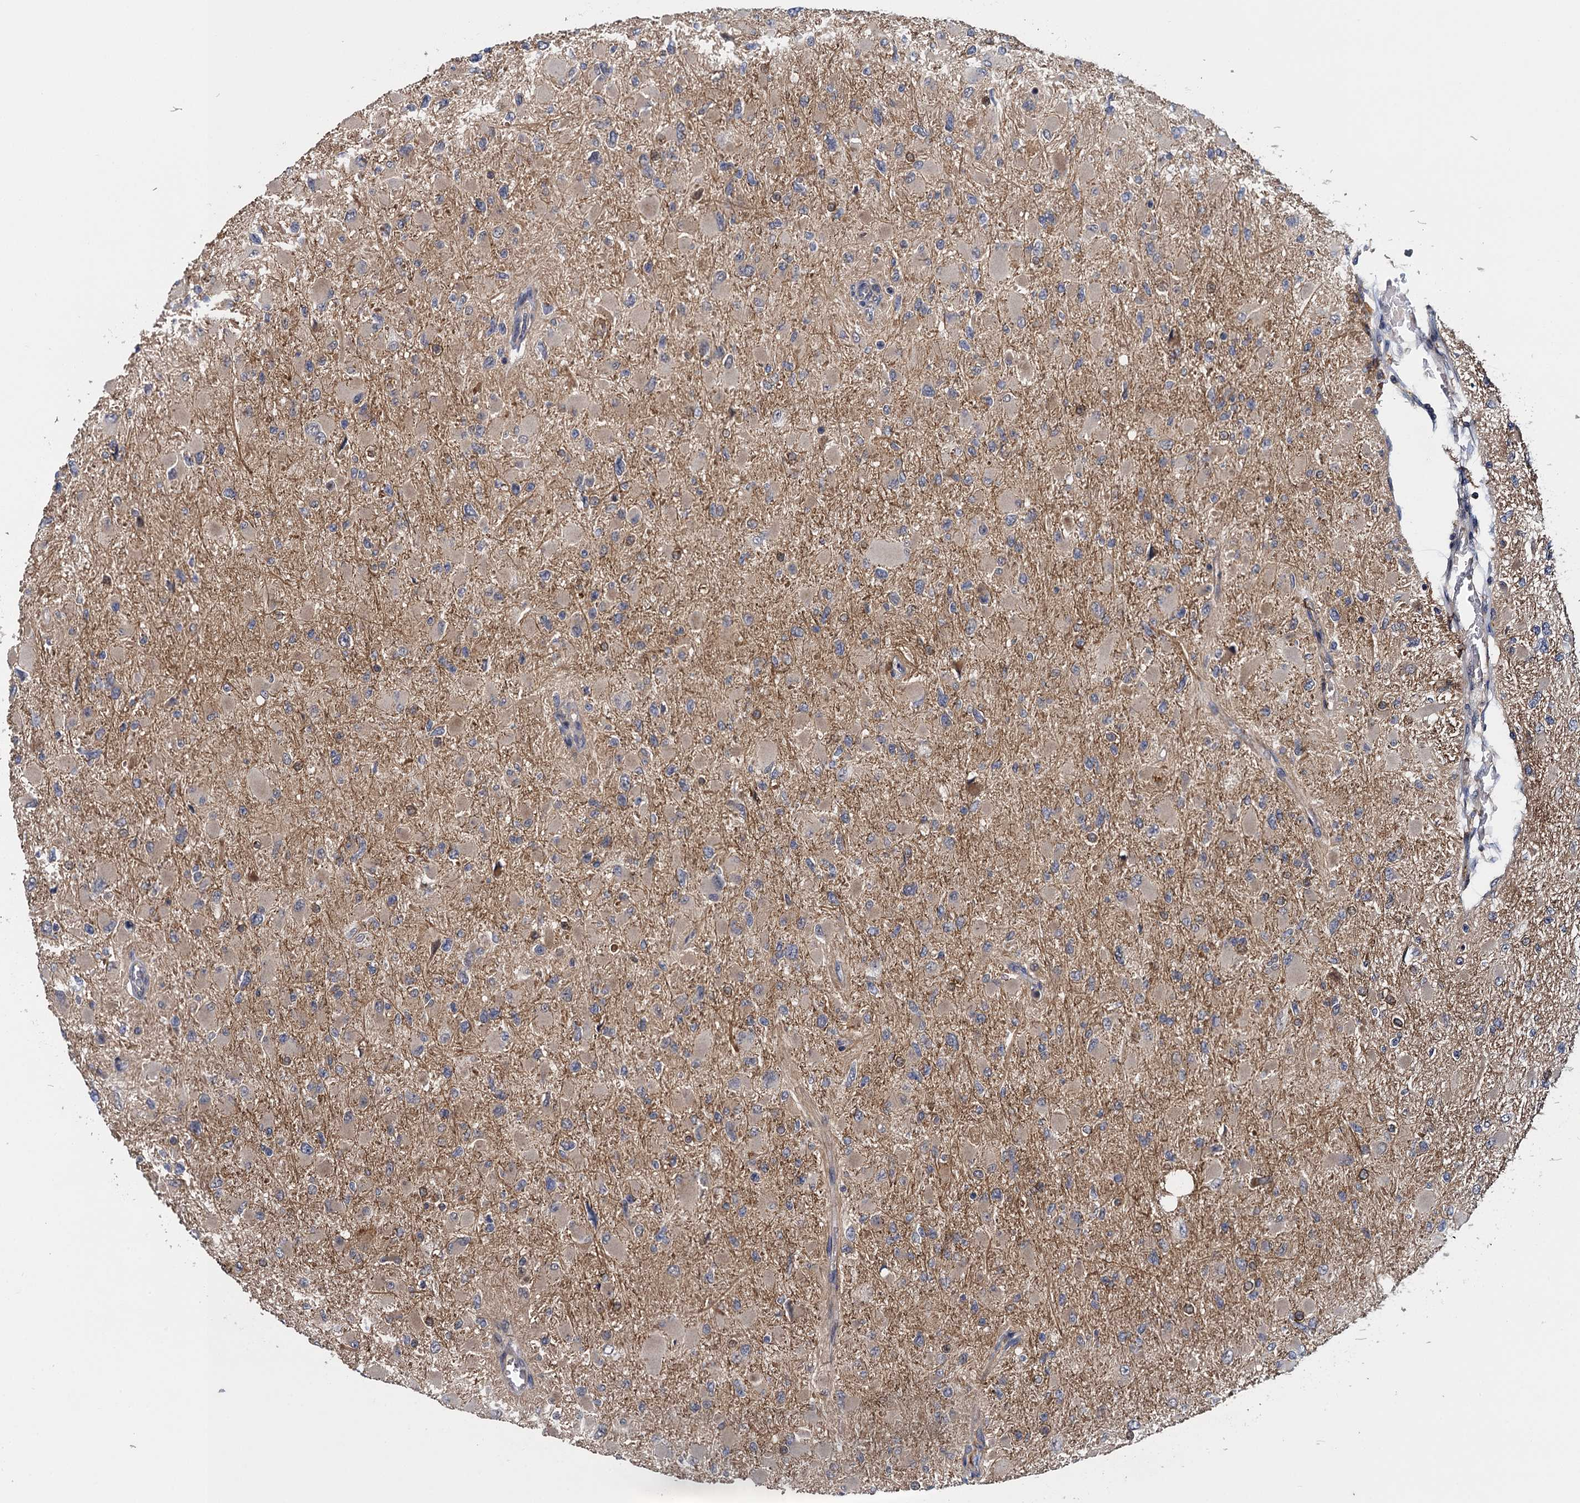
{"staining": {"intensity": "weak", "quantity": "<25%", "location": "cytoplasmic/membranous"}, "tissue": "glioma", "cell_type": "Tumor cells", "image_type": "cancer", "snomed": [{"axis": "morphology", "description": "Glioma, malignant, High grade"}, {"axis": "topography", "description": "Cerebral cortex"}], "caption": "Tumor cells show no significant positivity in glioma.", "gene": "MDM1", "patient": {"sex": "female", "age": 36}}